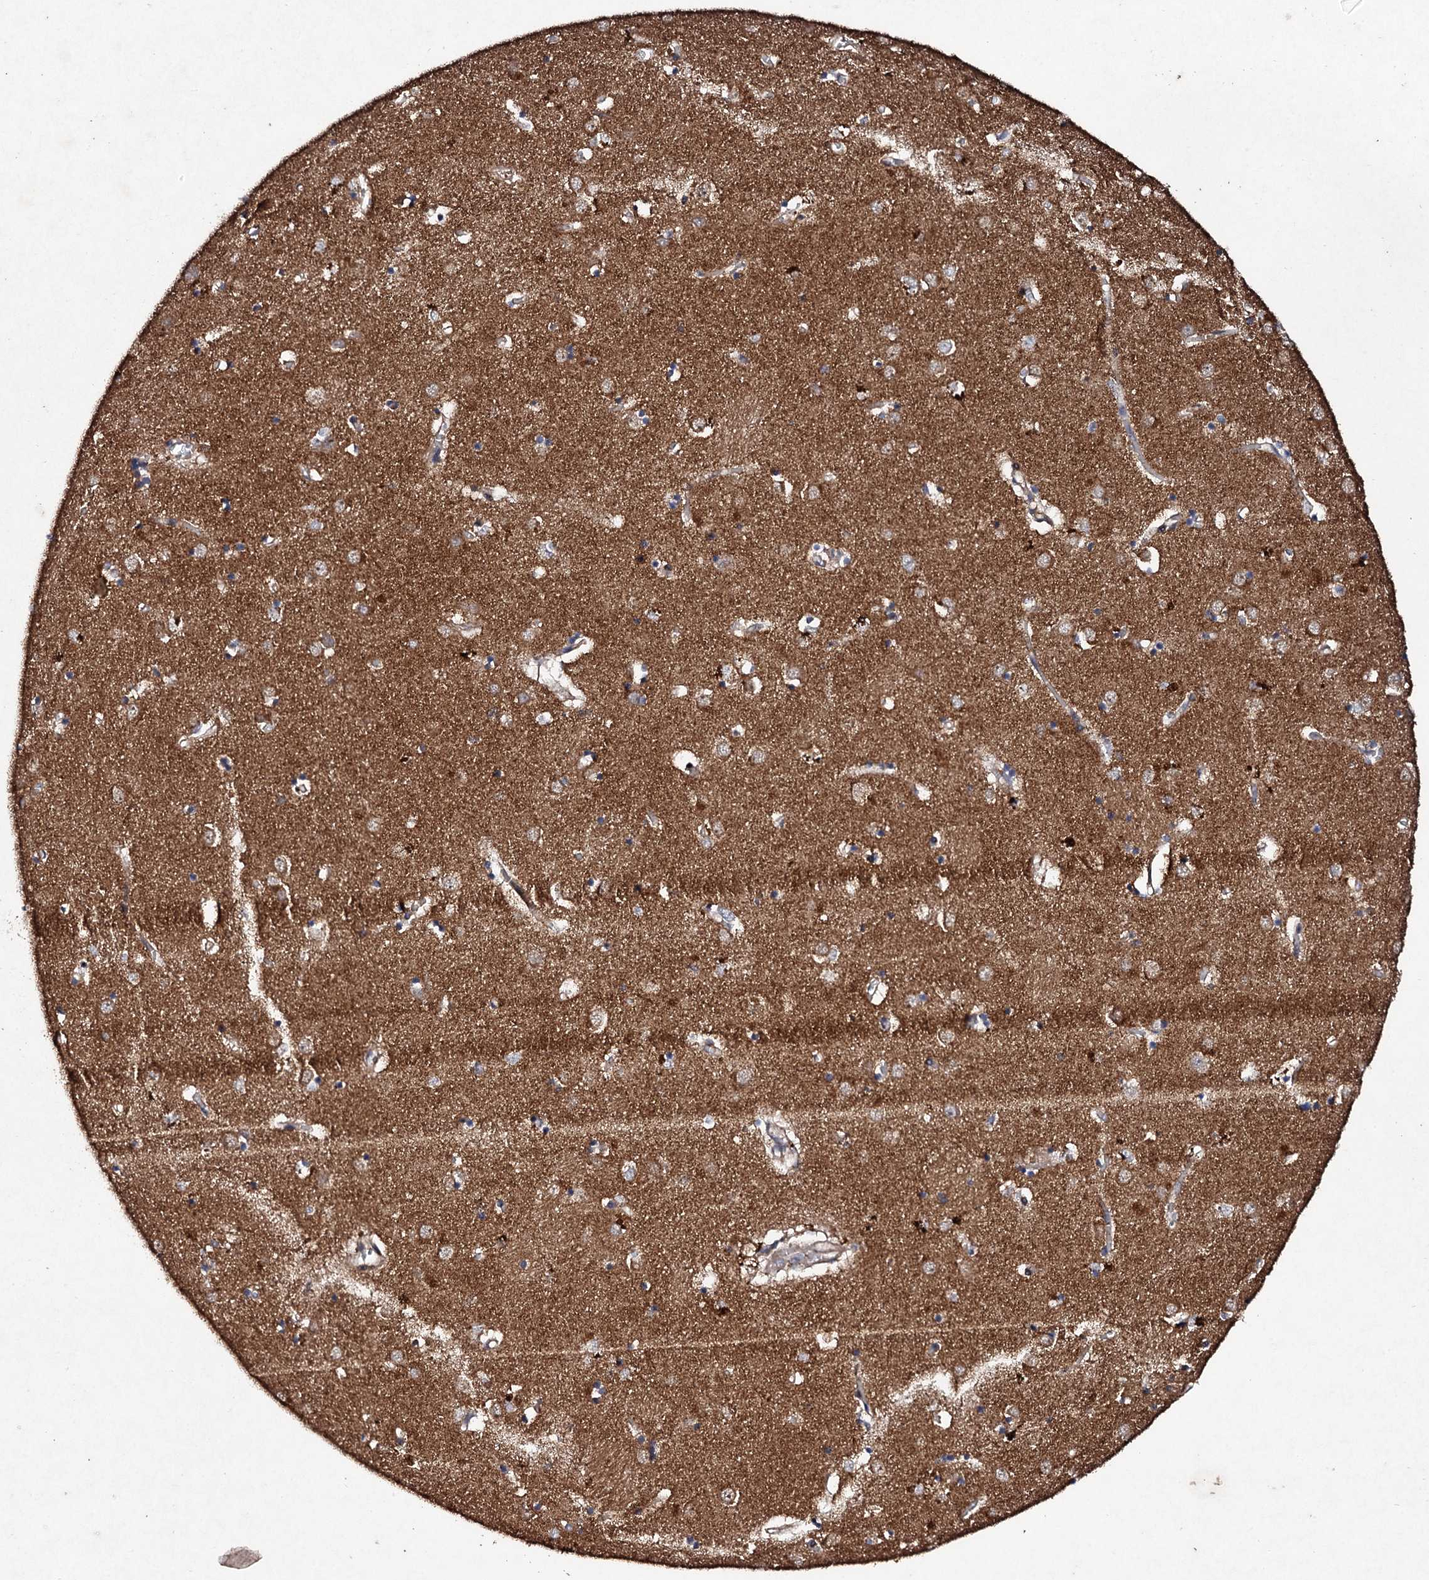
{"staining": {"intensity": "moderate", "quantity": "25%-75%", "location": "cytoplasmic/membranous"}, "tissue": "caudate", "cell_type": "Glial cells", "image_type": "normal", "snomed": [{"axis": "morphology", "description": "Normal tissue, NOS"}, {"axis": "topography", "description": "Lateral ventricle wall"}], "caption": "Immunohistochemistry (DAB (3,3'-diaminobenzidine)) staining of unremarkable caudate demonstrates moderate cytoplasmic/membranous protein staining in about 25%-75% of glial cells. Using DAB (brown) and hematoxylin (blue) stains, captured at high magnification using brightfield microscopy.", "gene": "MOCOS", "patient": {"sex": "male", "age": 70}}